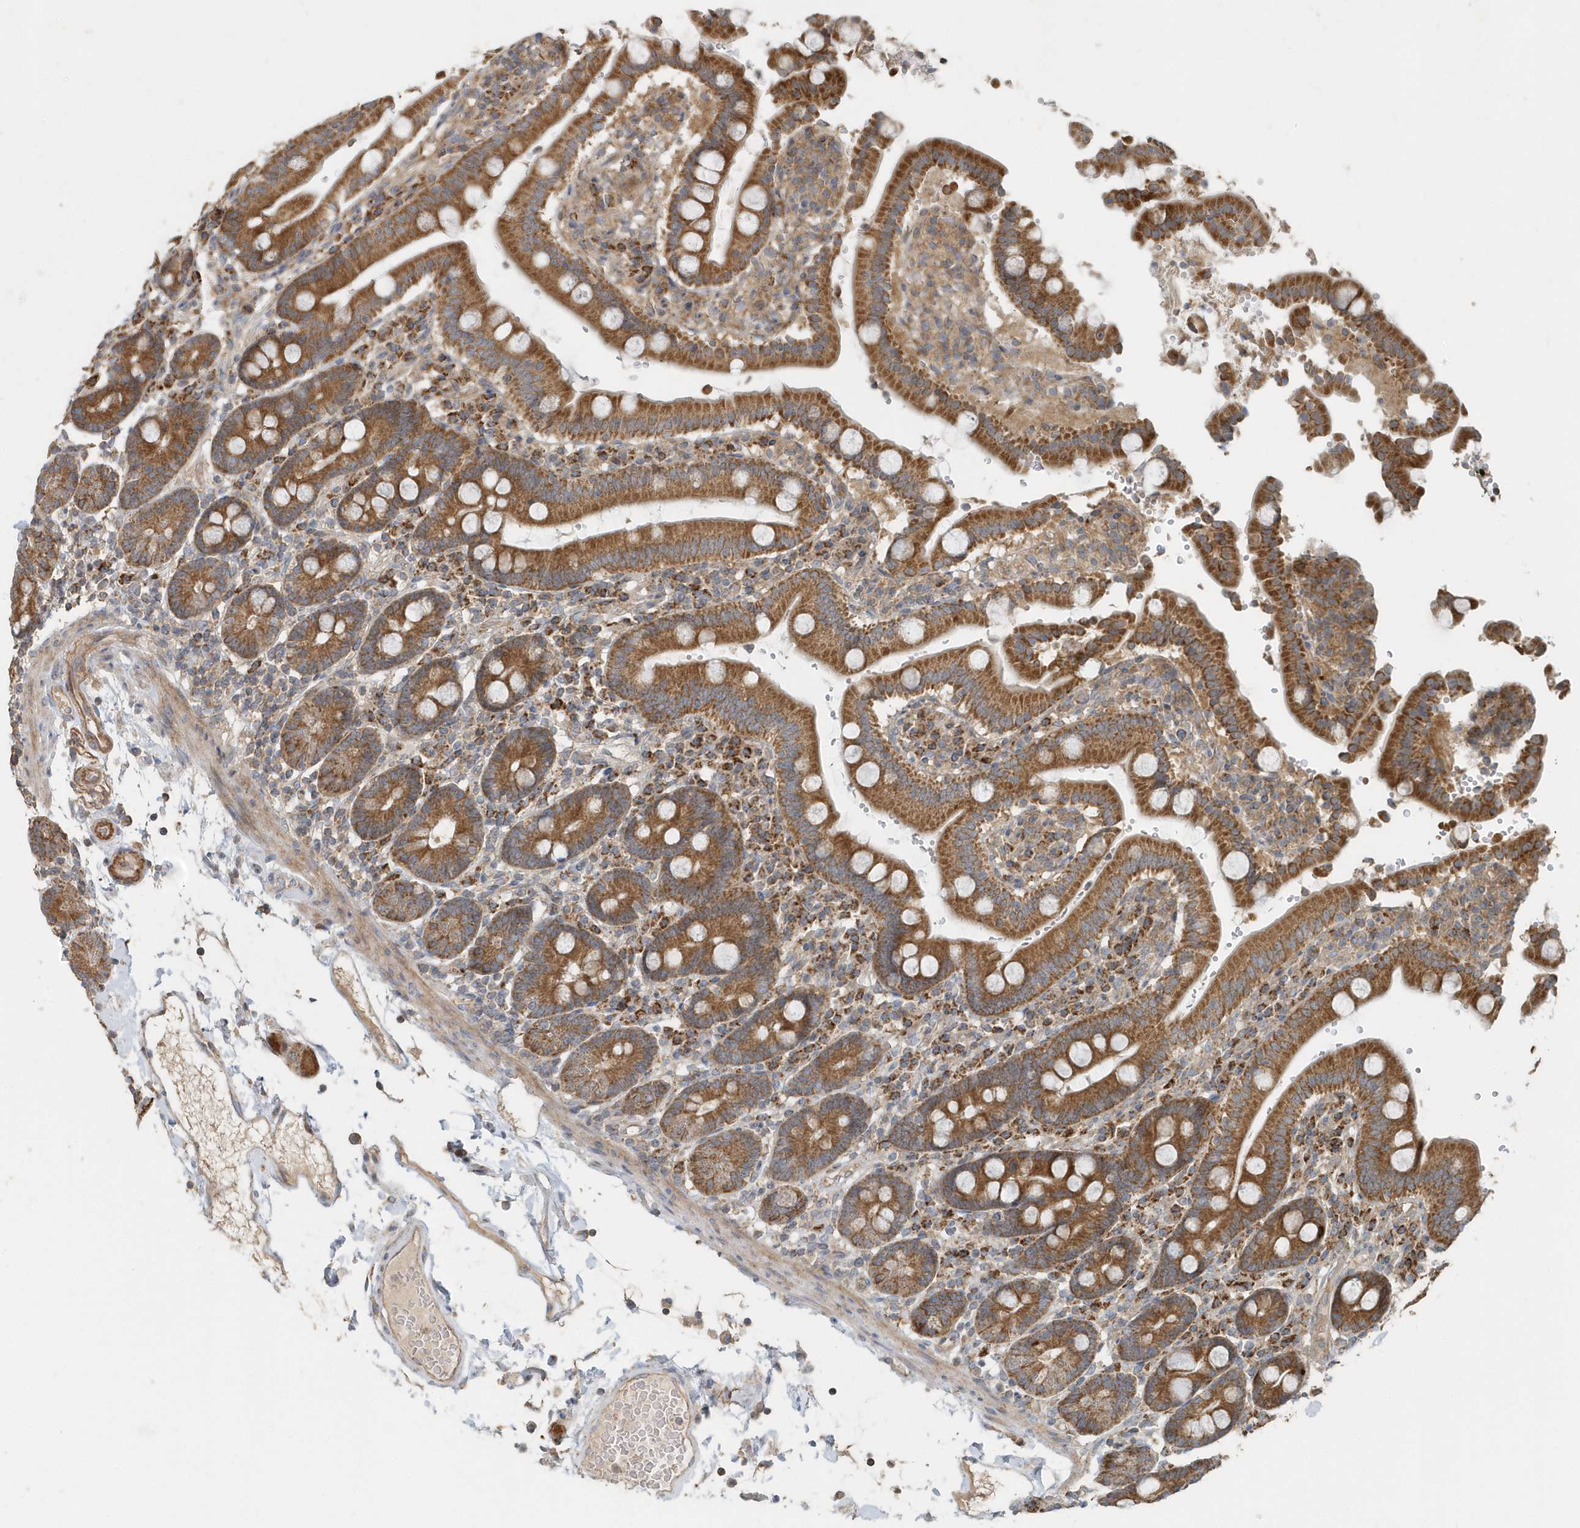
{"staining": {"intensity": "strong", "quantity": ">75%", "location": "cytoplasmic/membranous"}, "tissue": "duodenum", "cell_type": "Glandular cells", "image_type": "normal", "snomed": [{"axis": "morphology", "description": "Normal tissue, NOS"}, {"axis": "topography", "description": "Small intestine, NOS"}], "caption": "Duodenum stained for a protein (brown) displays strong cytoplasmic/membranous positive positivity in approximately >75% of glandular cells.", "gene": "MMUT", "patient": {"sex": "female", "age": 71}}